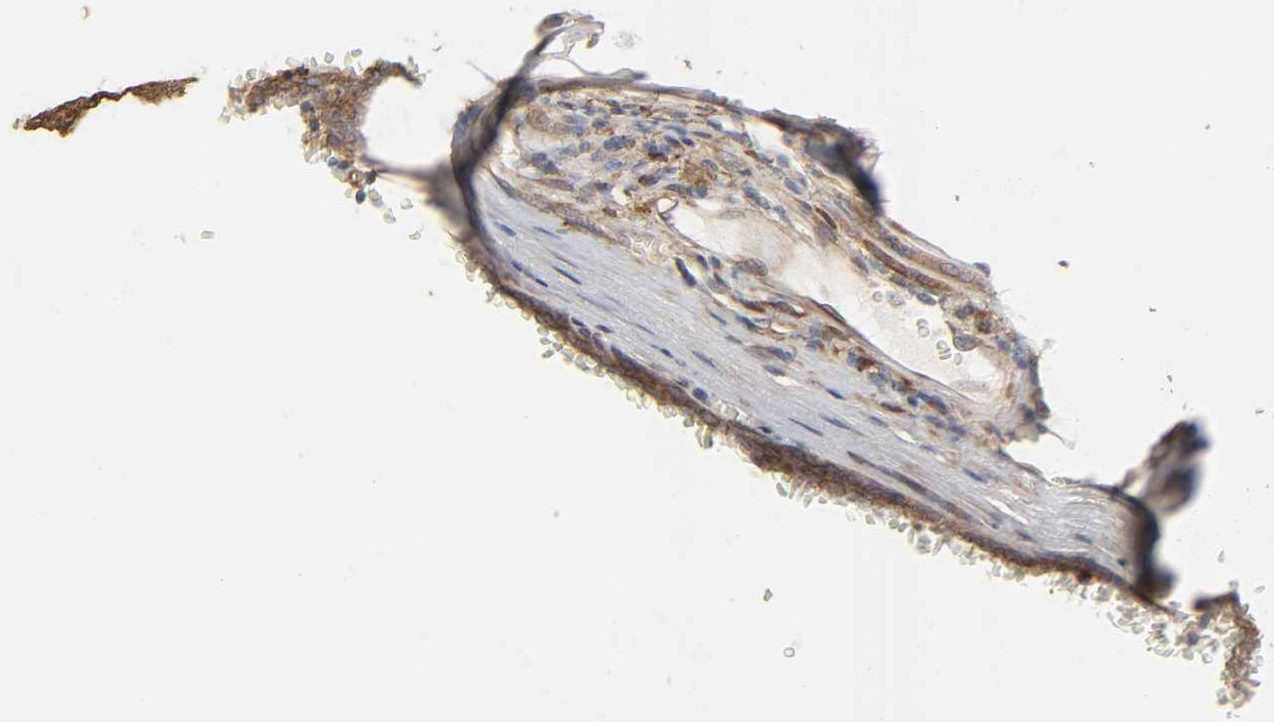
{"staining": {"intensity": "strong", "quantity": ">75%", "location": "cytoplasmic/membranous"}, "tissue": "renal cancer", "cell_type": "Tumor cells", "image_type": "cancer", "snomed": [{"axis": "morphology", "description": "Neoplasm, malignant, NOS"}, {"axis": "topography", "description": "Kidney"}], "caption": "Immunohistochemistry (IHC) (DAB) staining of human renal cancer displays strong cytoplasmic/membranous protein expression in approximately >75% of tumor cells.", "gene": "NDRG2", "patient": {"sex": "male", "age": 28}}